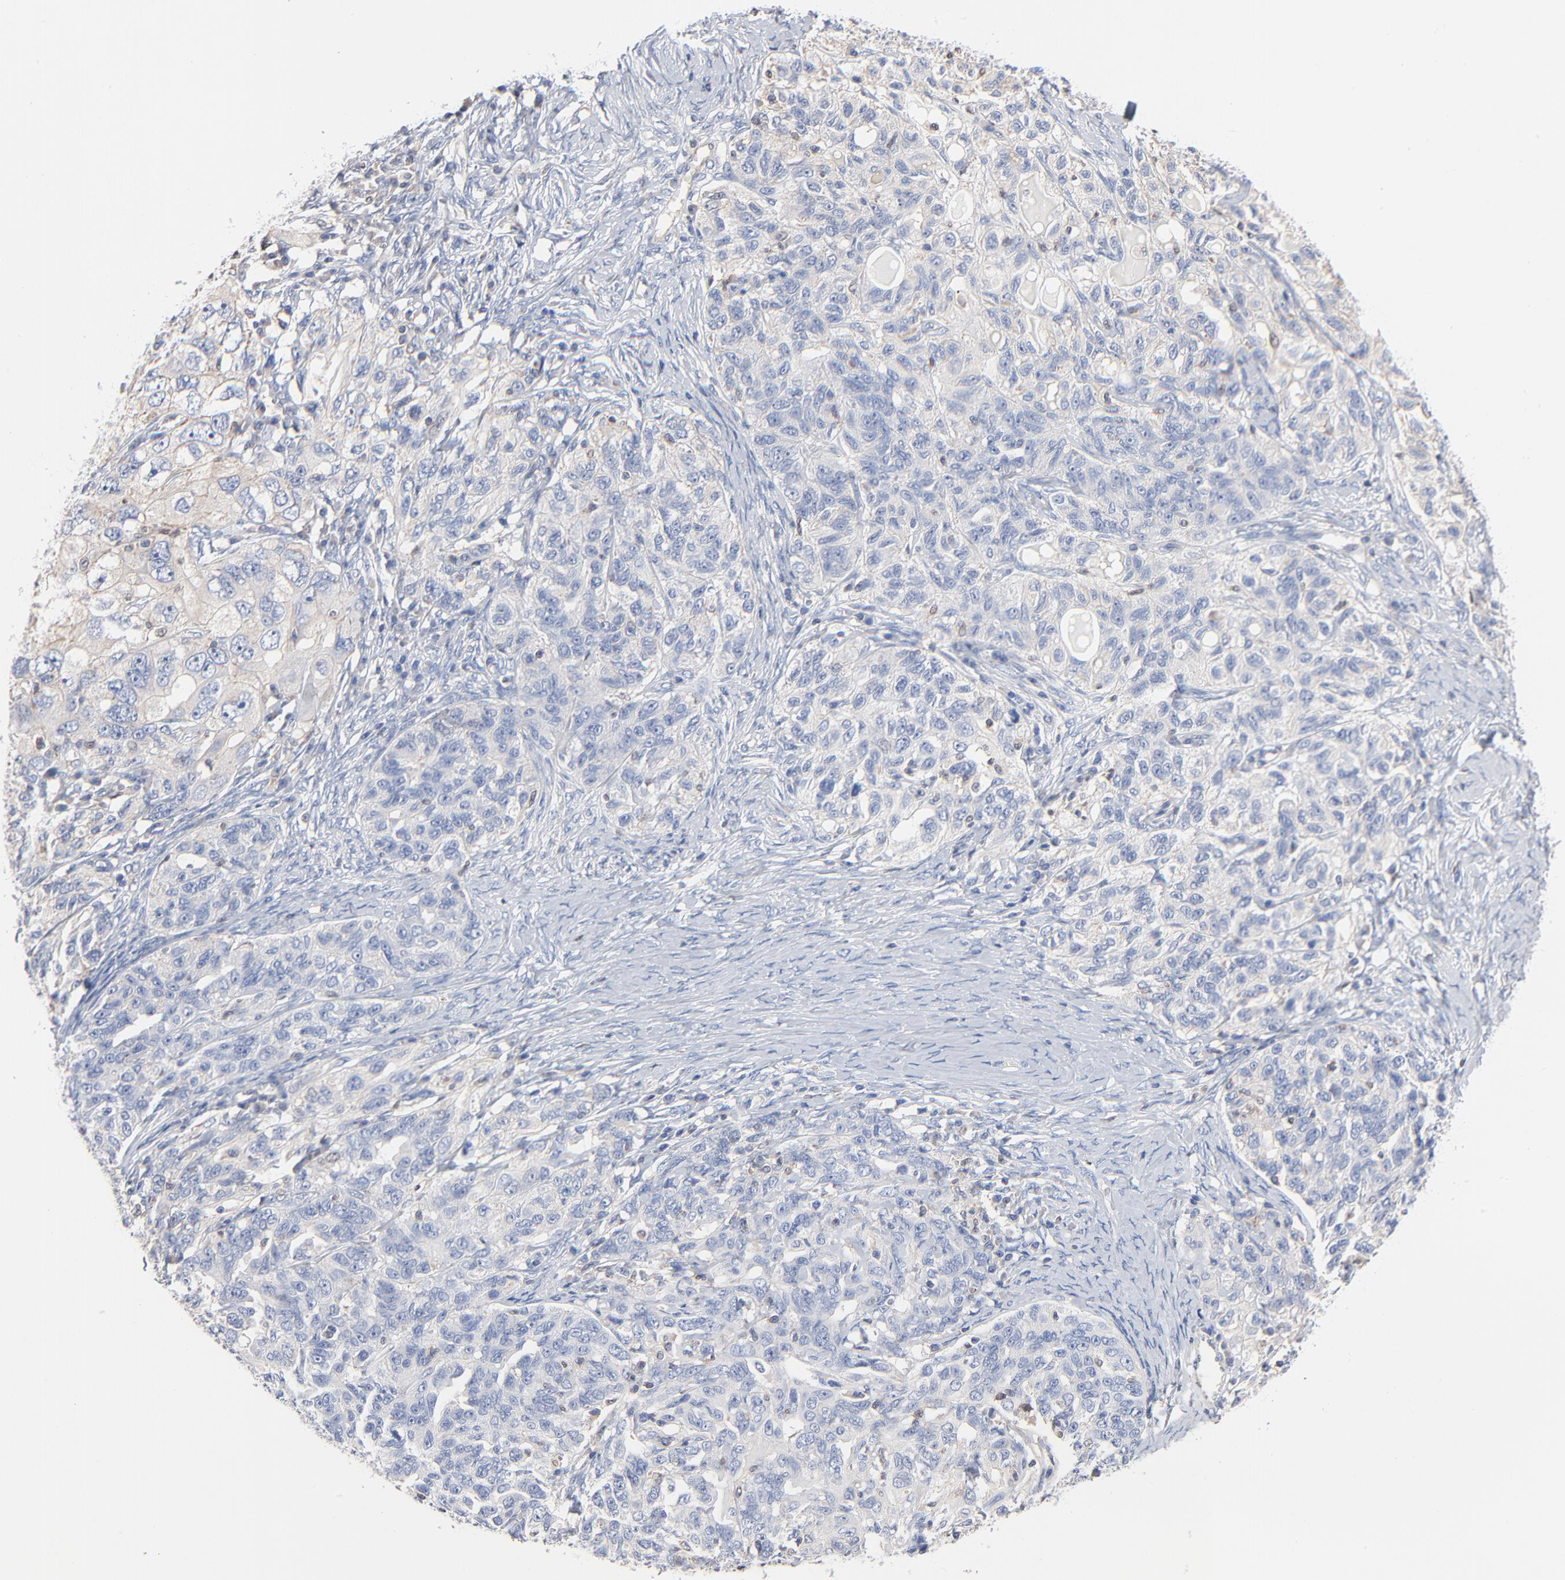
{"staining": {"intensity": "negative", "quantity": "none", "location": "none"}, "tissue": "ovarian cancer", "cell_type": "Tumor cells", "image_type": "cancer", "snomed": [{"axis": "morphology", "description": "Cystadenocarcinoma, serous, NOS"}, {"axis": "topography", "description": "Ovary"}], "caption": "DAB (3,3'-diaminobenzidine) immunohistochemical staining of ovarian serous cystadenocarcinoma demonstrates no significant positivity in tumor cells.", "gene": "ARHGEF6", "patient": {"sex": "female", "age": 82}}